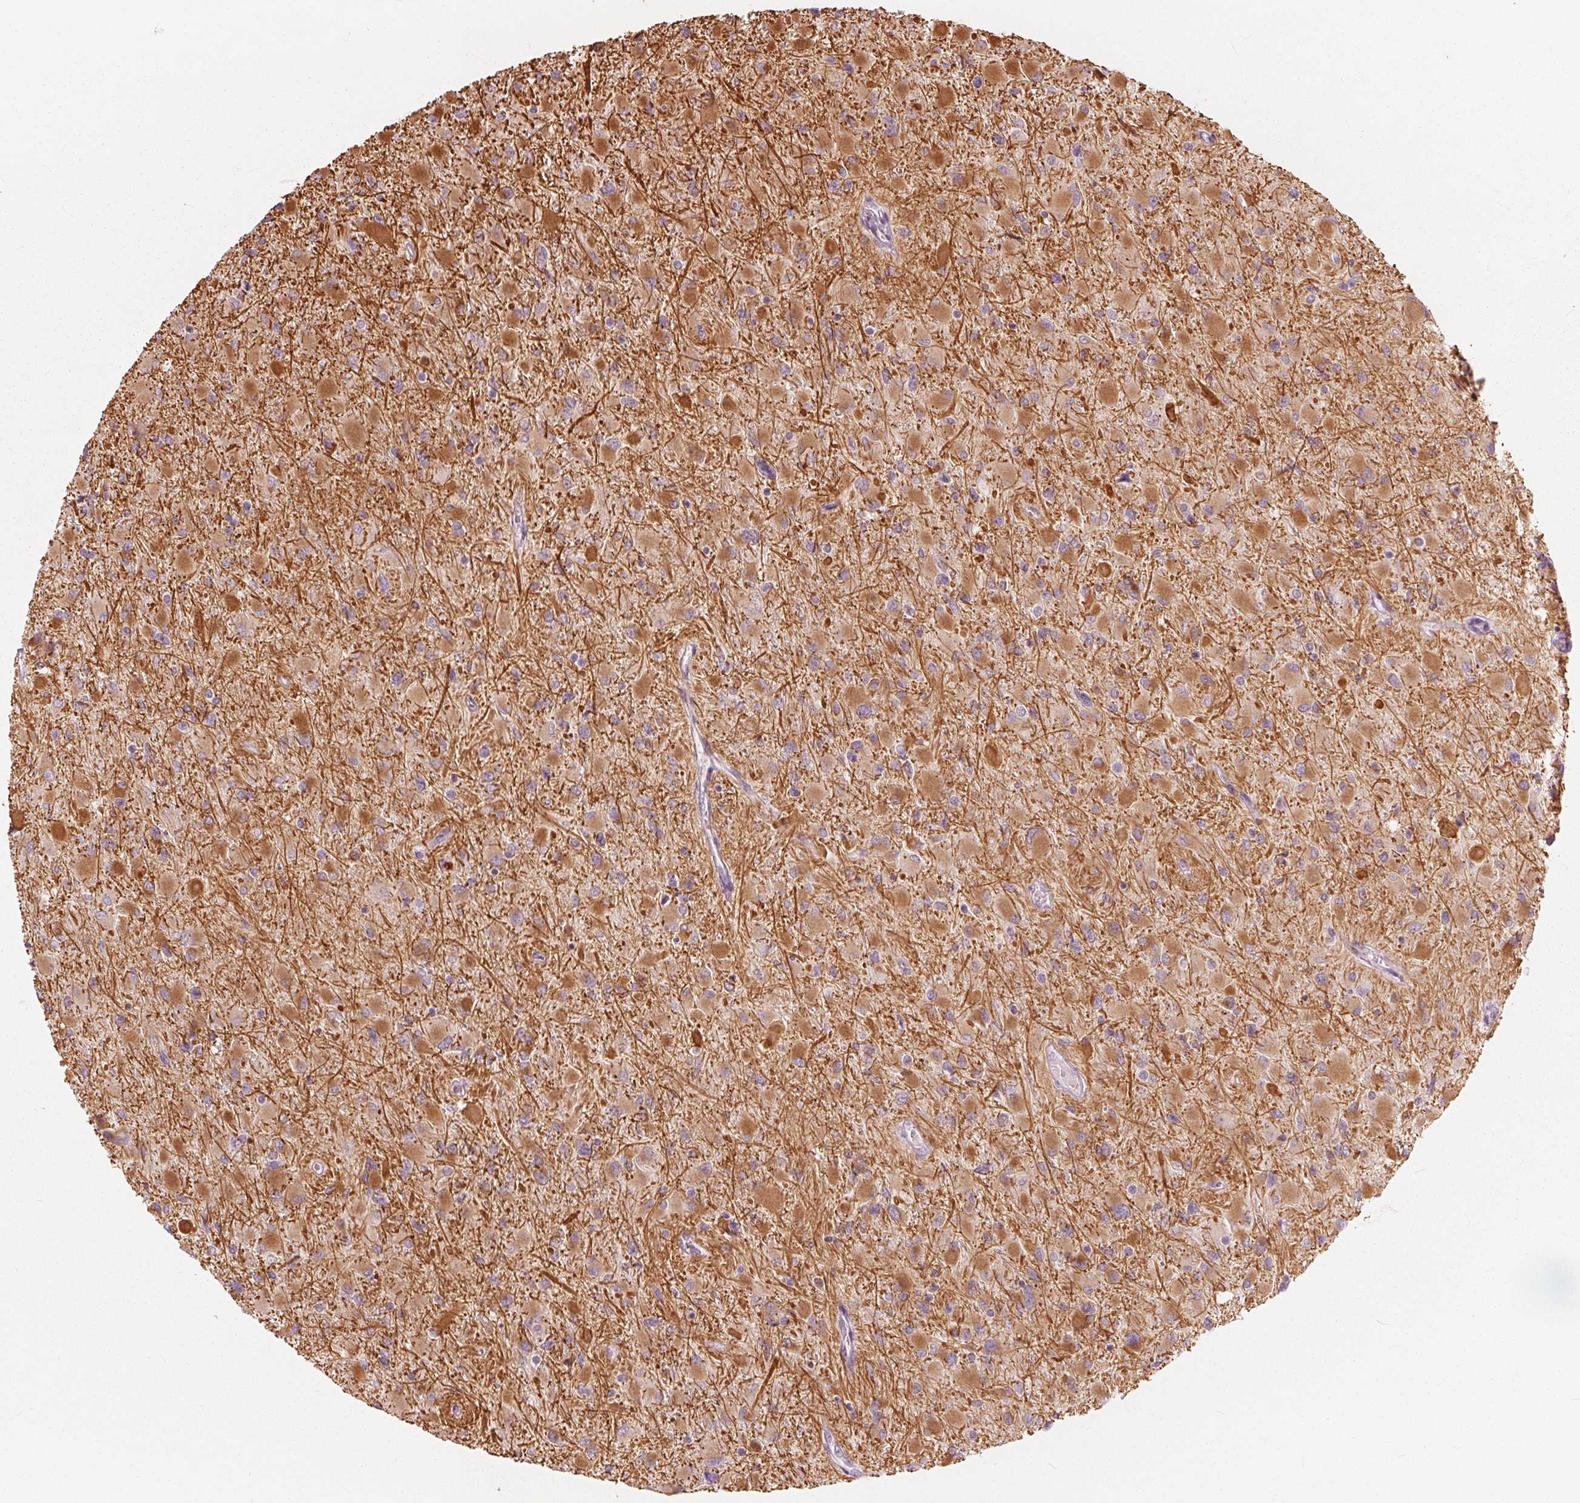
{"staining": {"intensity": "moderate", "quantity": "<25%", "location": "cytoplasmic/membranous"}, "tissue": "glioma", "cell_type": "Tumor cells", "image_type": "cancer", "snomed": [{"axis": "morphology", "description": "Glioma, malignant, High grade"}, {"axis": "topography", "description": "Cerebral cortex"}], "caption": "Human high-grade glioma (malignant) stained for a protein (brown) reveals moderate cytoplasmic/membranous positive positivity in approximately <25% of tumor cells.", "gene": "BRSK1", "patient": {"sex": "female", "age": 36}}